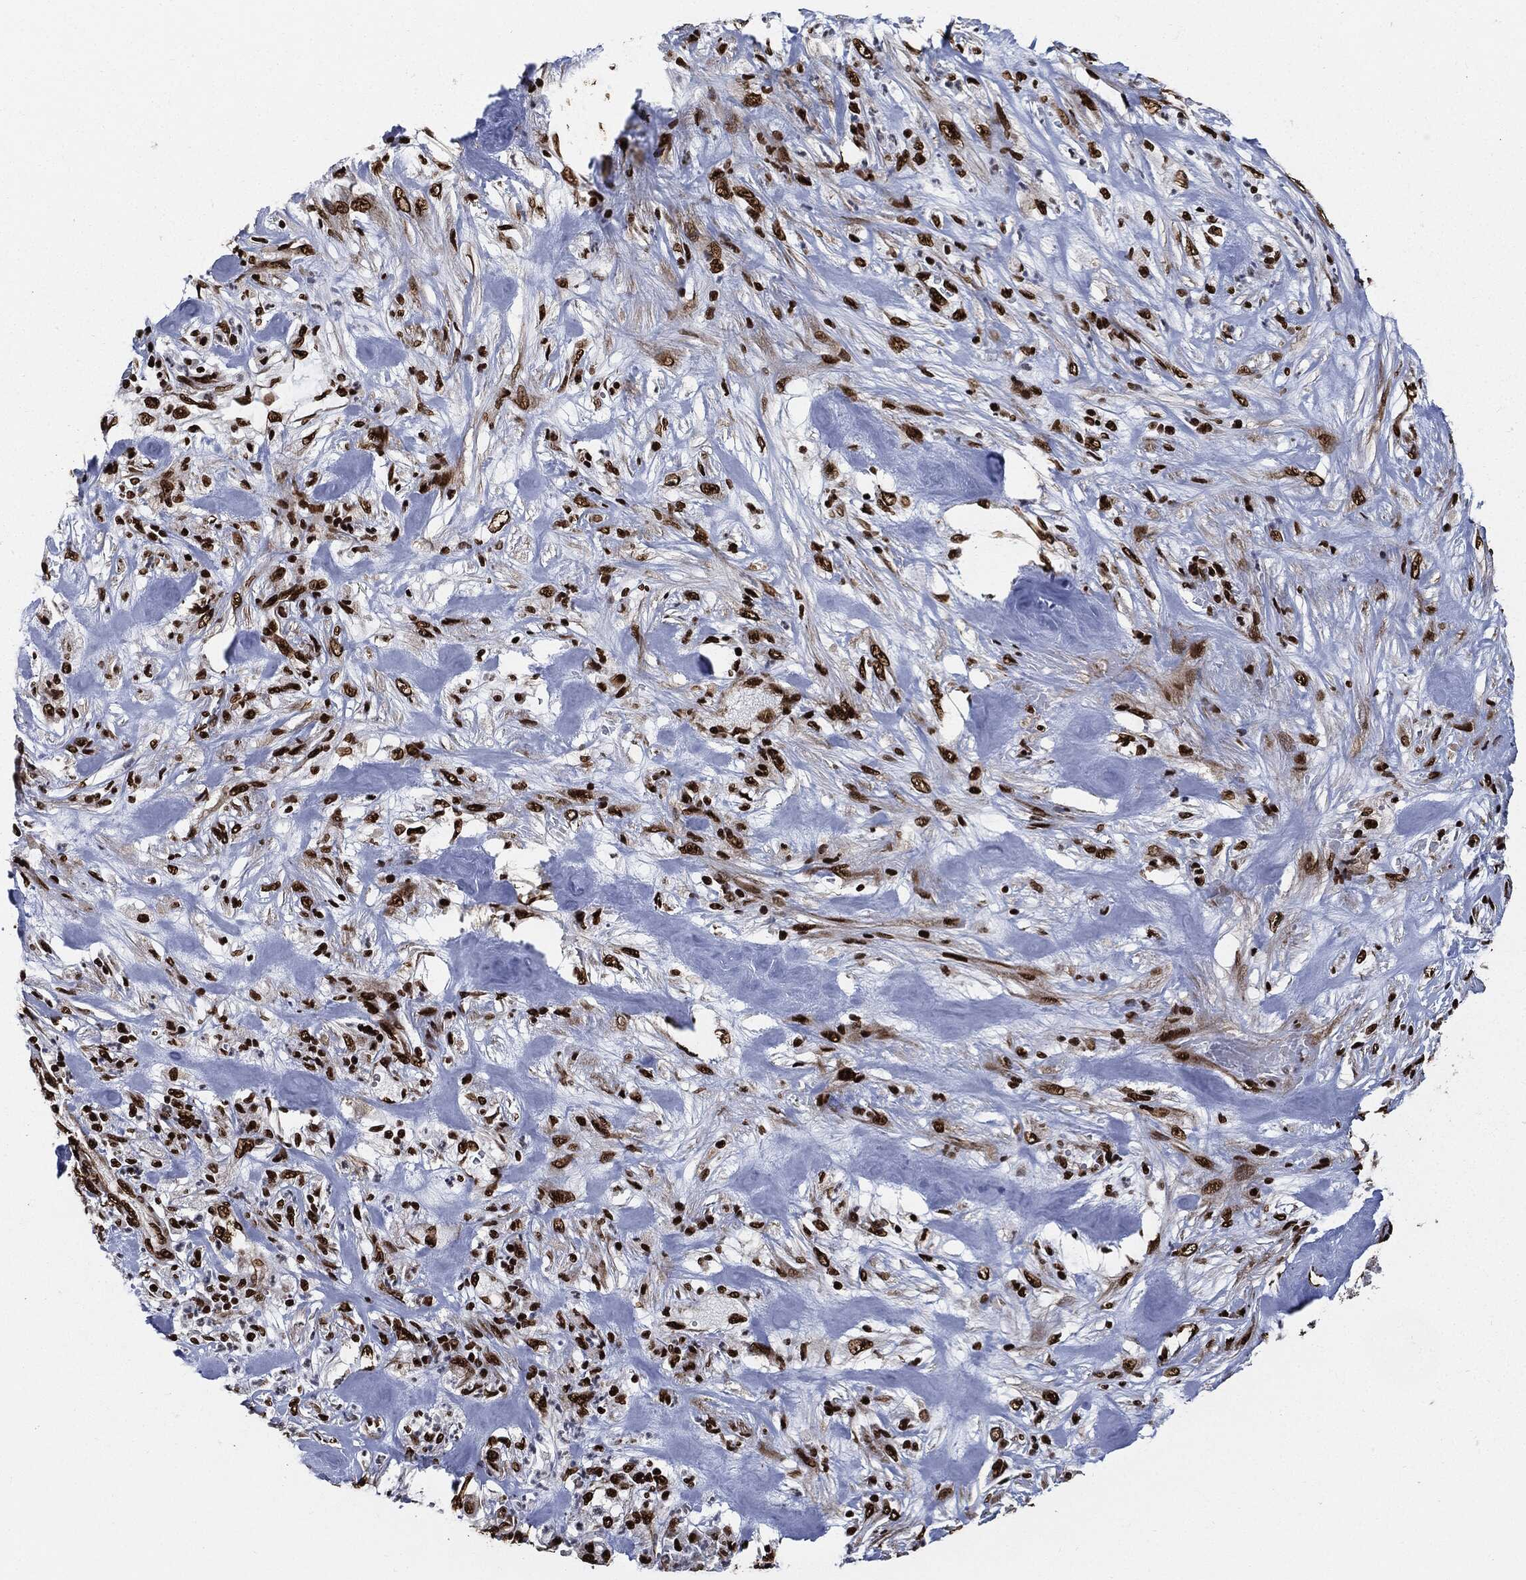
{"staining": {"intensity": "strong", "quantity": ">75%", "location": "nuclear"}, "tissue": "pancreatic cancer", "cell_type": "Tumor cells", "image_type": "cancer", "snomed": [{"axis": "morphology", "description": "Adenocarcinoma, NOS"}, {"axis": "topography", "description": "Pancreas"}], "caption": "Human pancreatic cancer (adenocarcinoma) stained with a brown dye demonstrates strong nuclear positive positivity in about >75% of tumor cells.", "gene": "RECQL", "patient": {"sex": "male", "age": 71}}